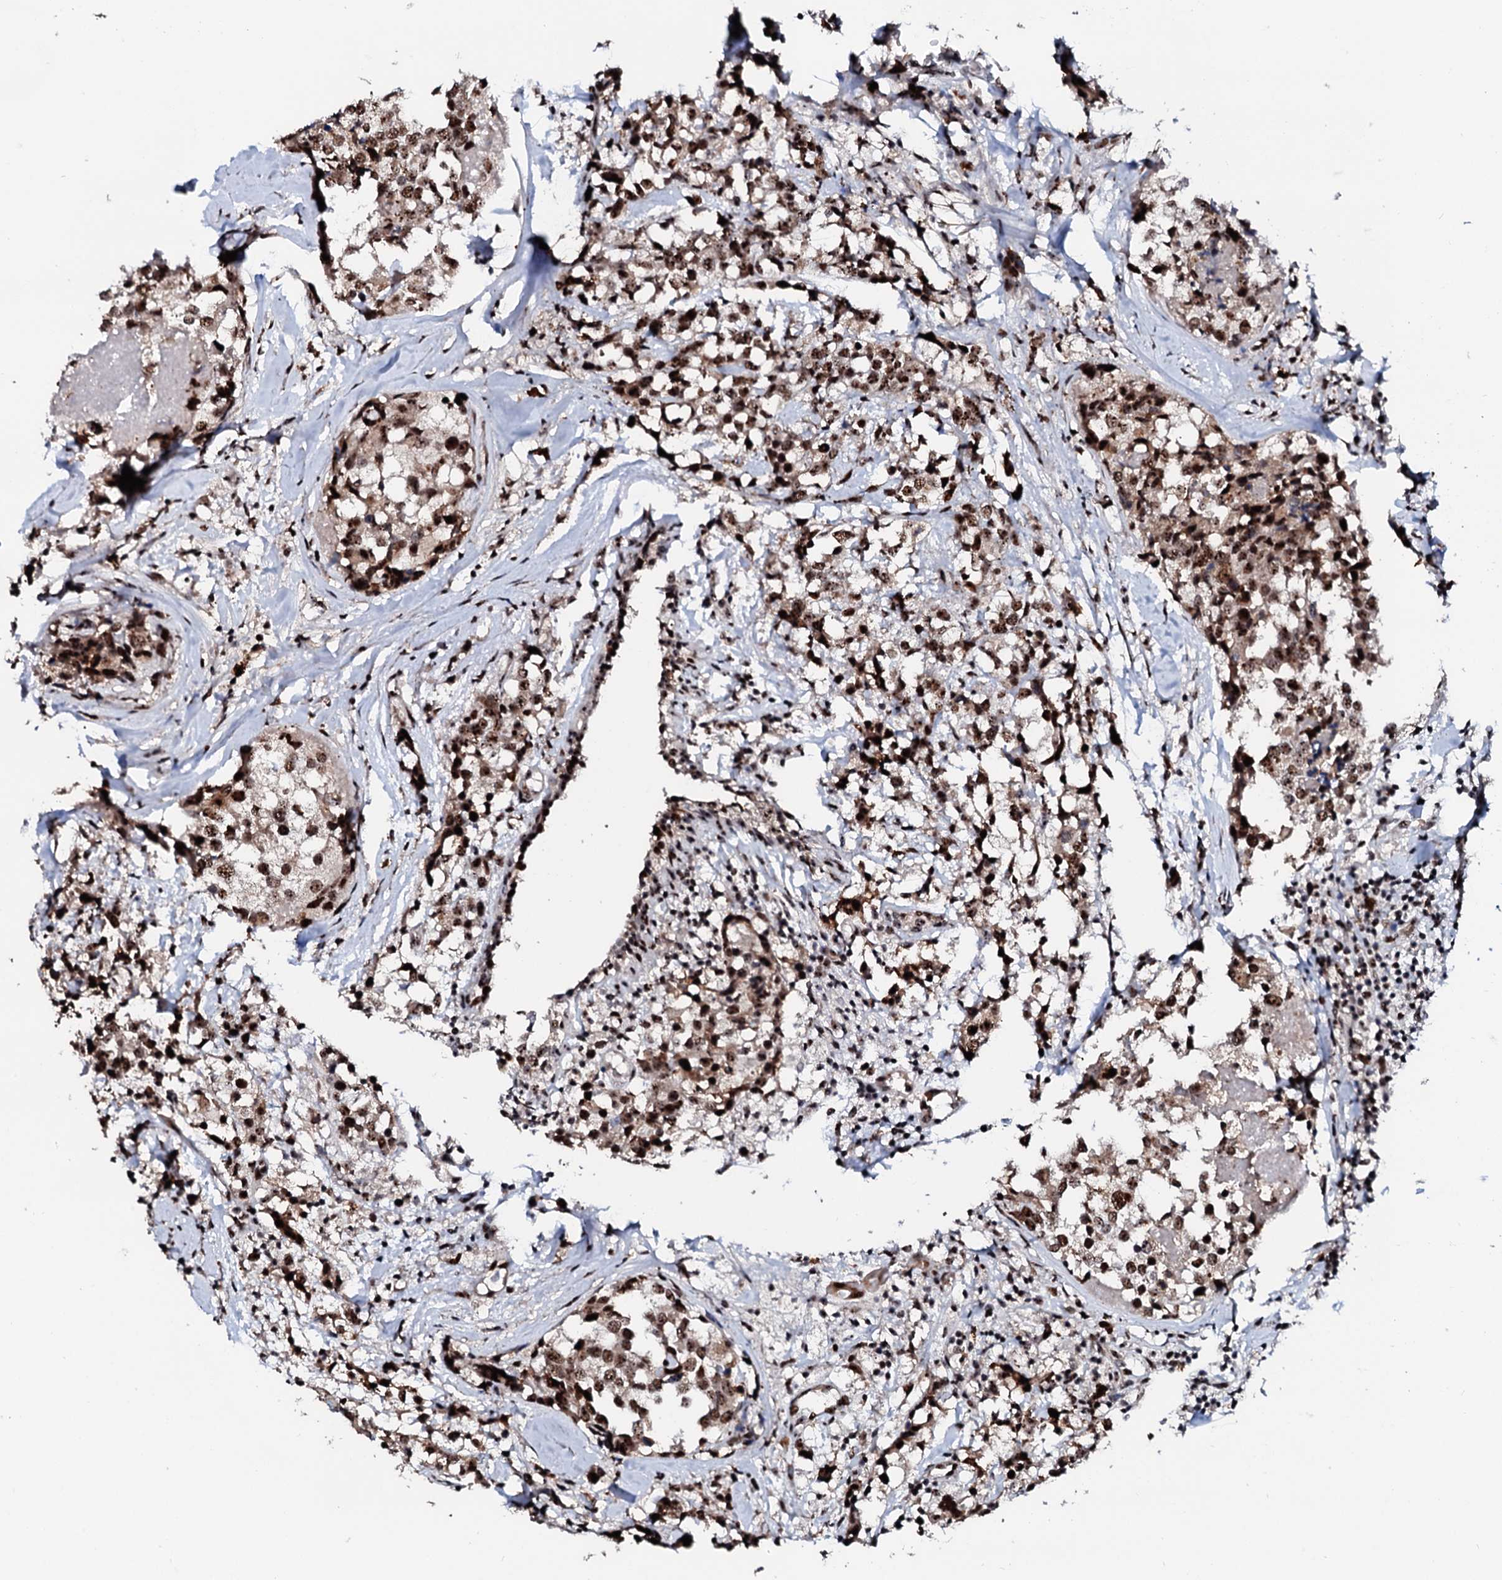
{"staining": {"intensity": "strong", "quantity": ">75%", "location": "nuclear"}, "tissue": "breast cancer", "cell_type": "Tumor cells", "image_type": "cancer", "snomed": [{"axis": "morphology", "description": "Lobular carcinoma"}, {"axis": "topography", "description": "Breast"}], "caption": "This image shows lobular carcinoma (breast) stained with IHC to label a protein in brown. The nuclear of tumor cells show strong positivity for the protein. Nuclei are counter-stained blue.", "gene": "NEUROG3", "patient": {"sex": "female", "age": 59}}